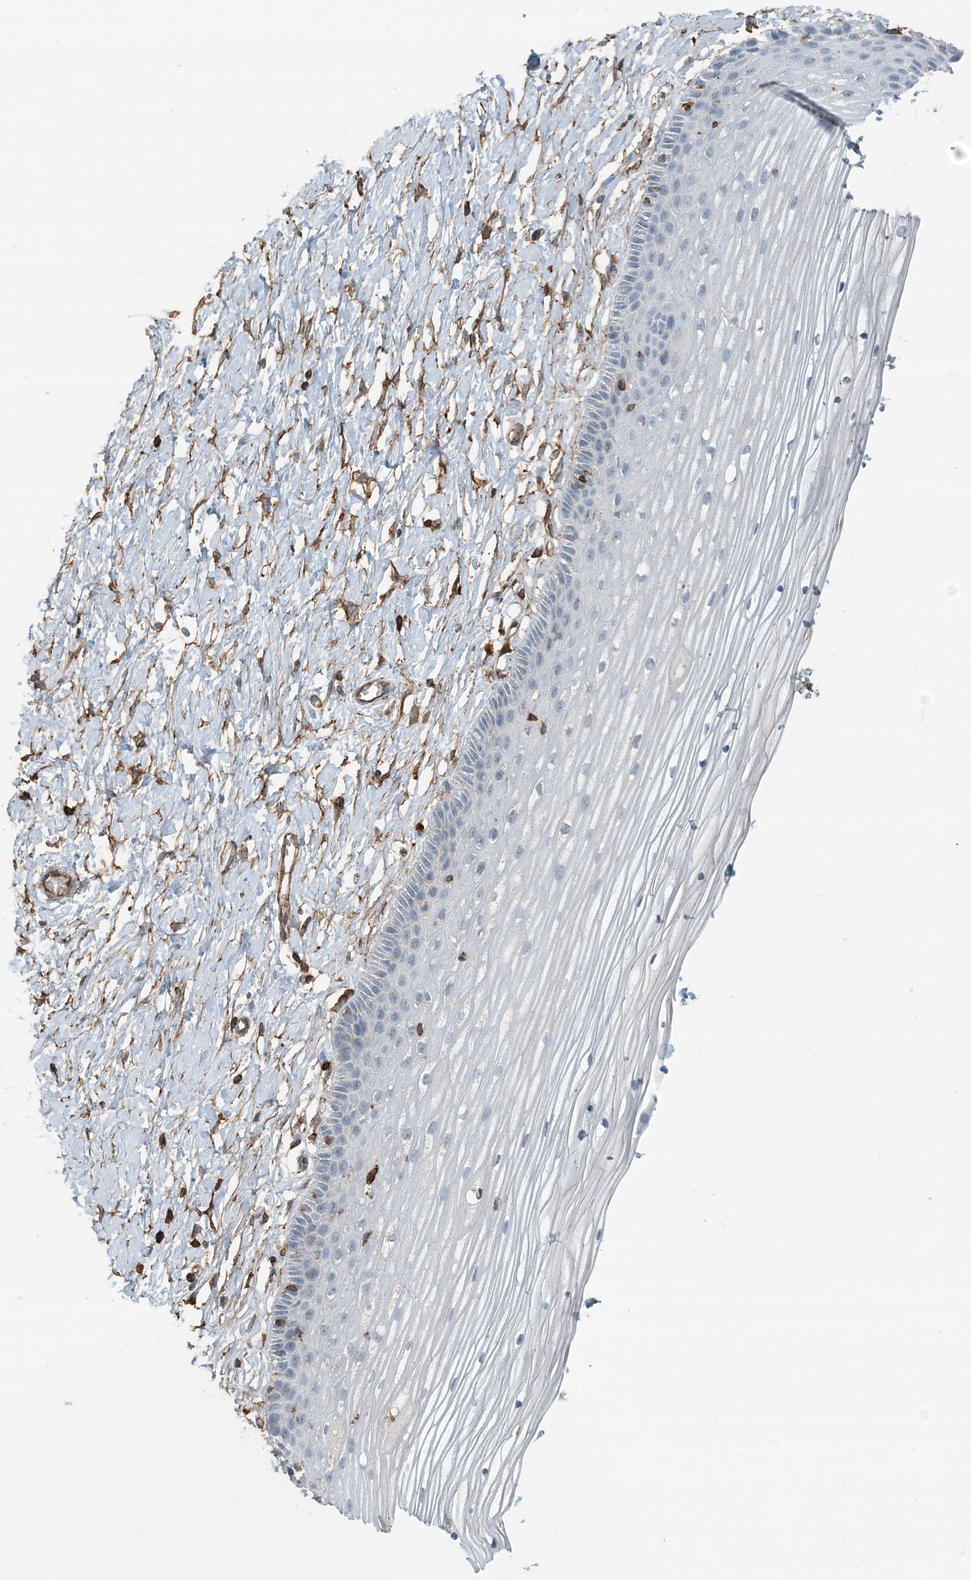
{"staining": {"intensity": "weak", "quantity": "<25%", "location": "cytoplasmic/membranous"}, "tissue": "vagina", "cell_type": "Squamous epithelial cells", "image_type": "normal", "snomed": [{"axis": "morphology", "description": "Normal tissue, NOS"}, {"axis": "topography", "description": "Vagina"}, {"axis": "topography", "description": "Cervix"}], "caption": "High magnification brightfield microscopy of normal vagina stained with DAB (3,3'-diaminobenzidine) (brown) and counterstained with hematoxylin (blue): squamous epithelial cells show no significant staining. (Stains: DAB (3,3'-diaminobenzidine) immunohistochemistry with hematoxylin counter stain, Microscopy: brightfield microscopy at high magnification).", "gene": "APOBEC3C", "patient": {"sex": "female", "age": 40}}